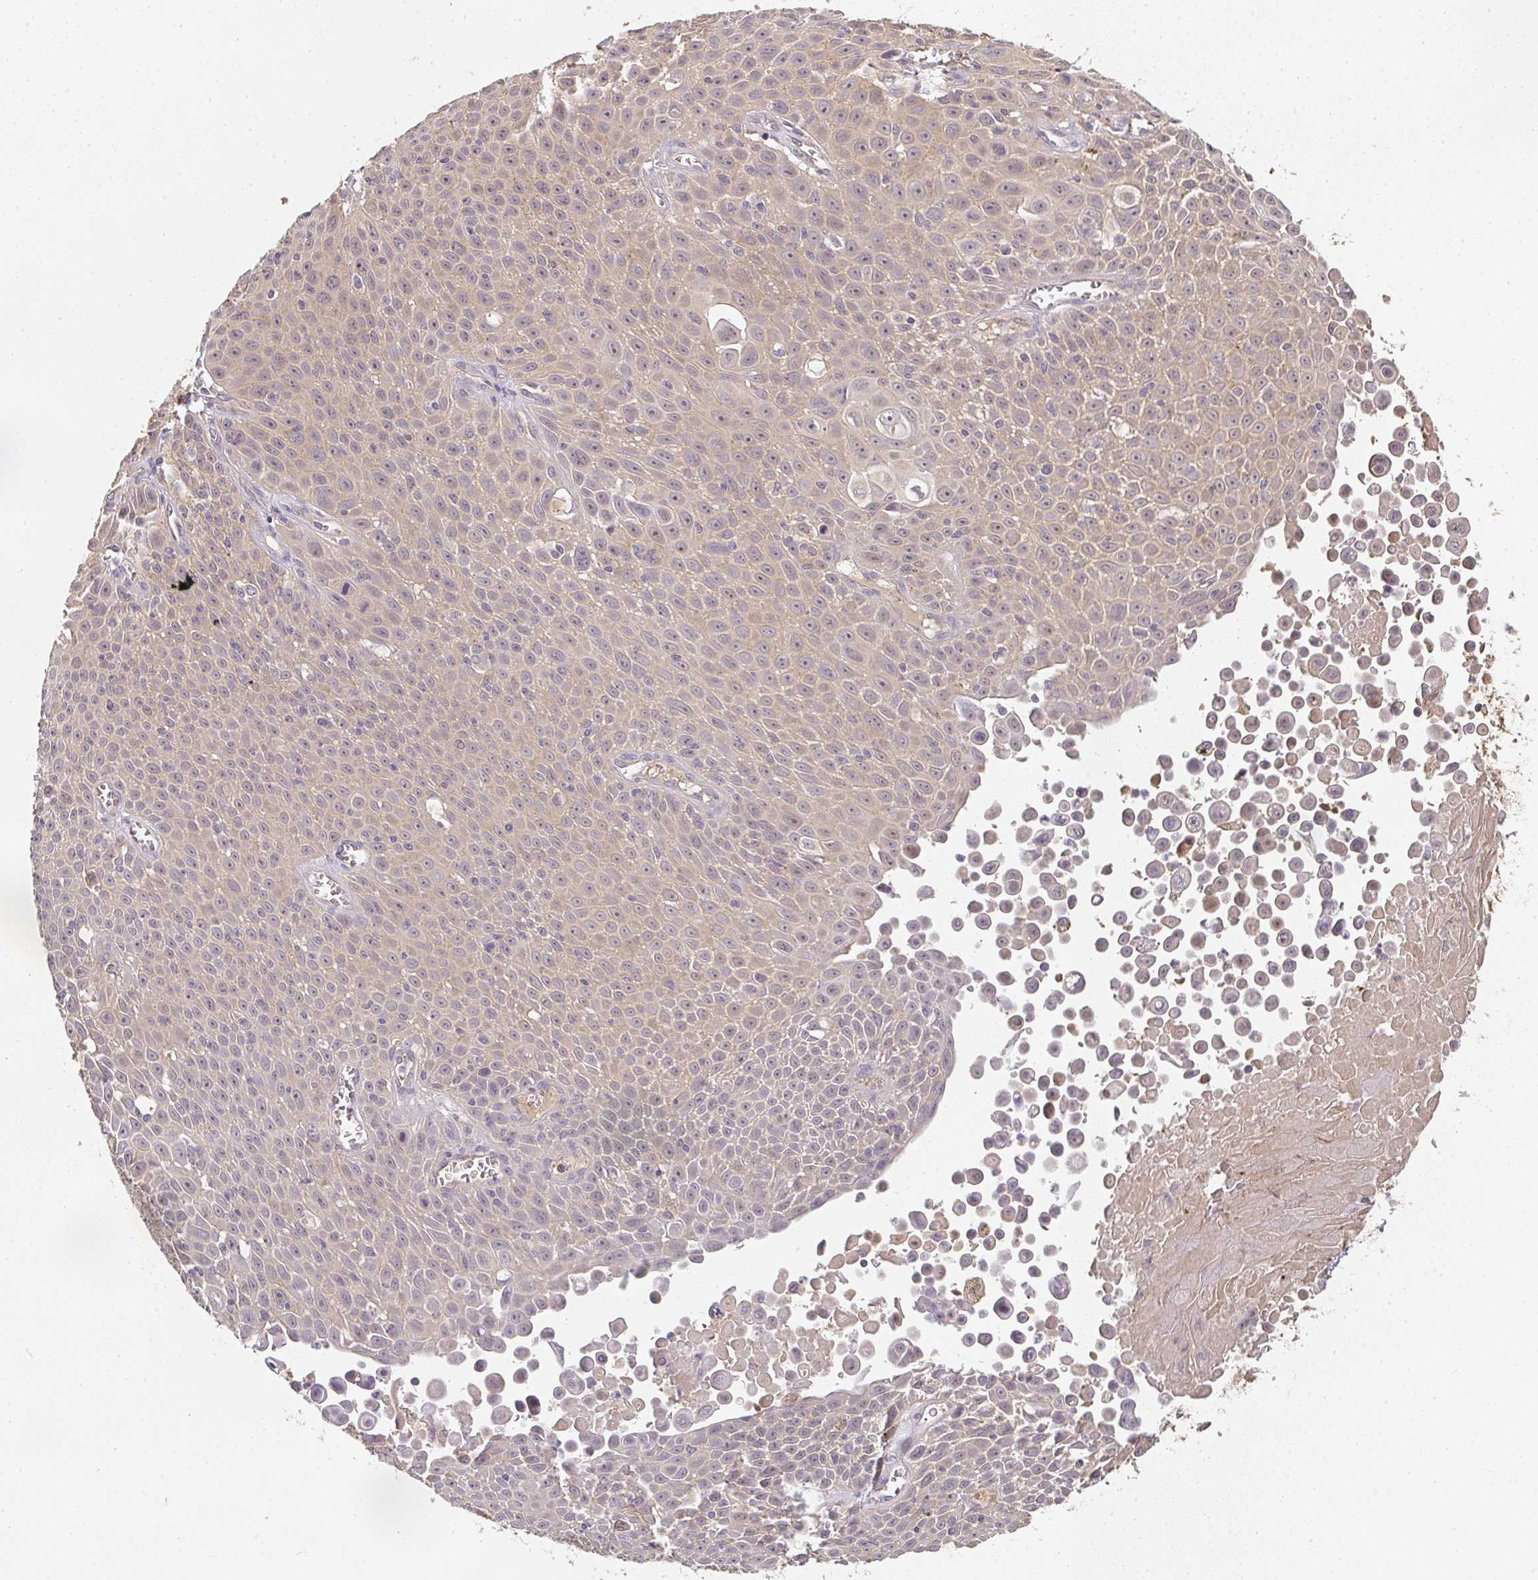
{"staining": {"intensity": "weak", "quantity": ">75%", "location": "cytoplasmic/membranous"}, "tissue": "lung cancer", "cell_type": "Tumor cells", "image_type": "cancer", "snomed": [{"axis": "morphology", "description": "Squamous cell carcinoma, NOS"}, {"axis": "morphology", "description": "Squamous cell carcinoma, metastatic, NOS"}, {"axis": "topography", "description": "Lymph node"}, {"axis": "topography", "description": "Lung"}], "caption": "Immunohistochemical staining of human metastatic squamous cell carcinoma (lung) displays weak cytoplasmic/membranous protein staining in approximately >75% of tumor cells.", "gene": "SLC35B3", "patient": {"sex": "female", "age": 62}}